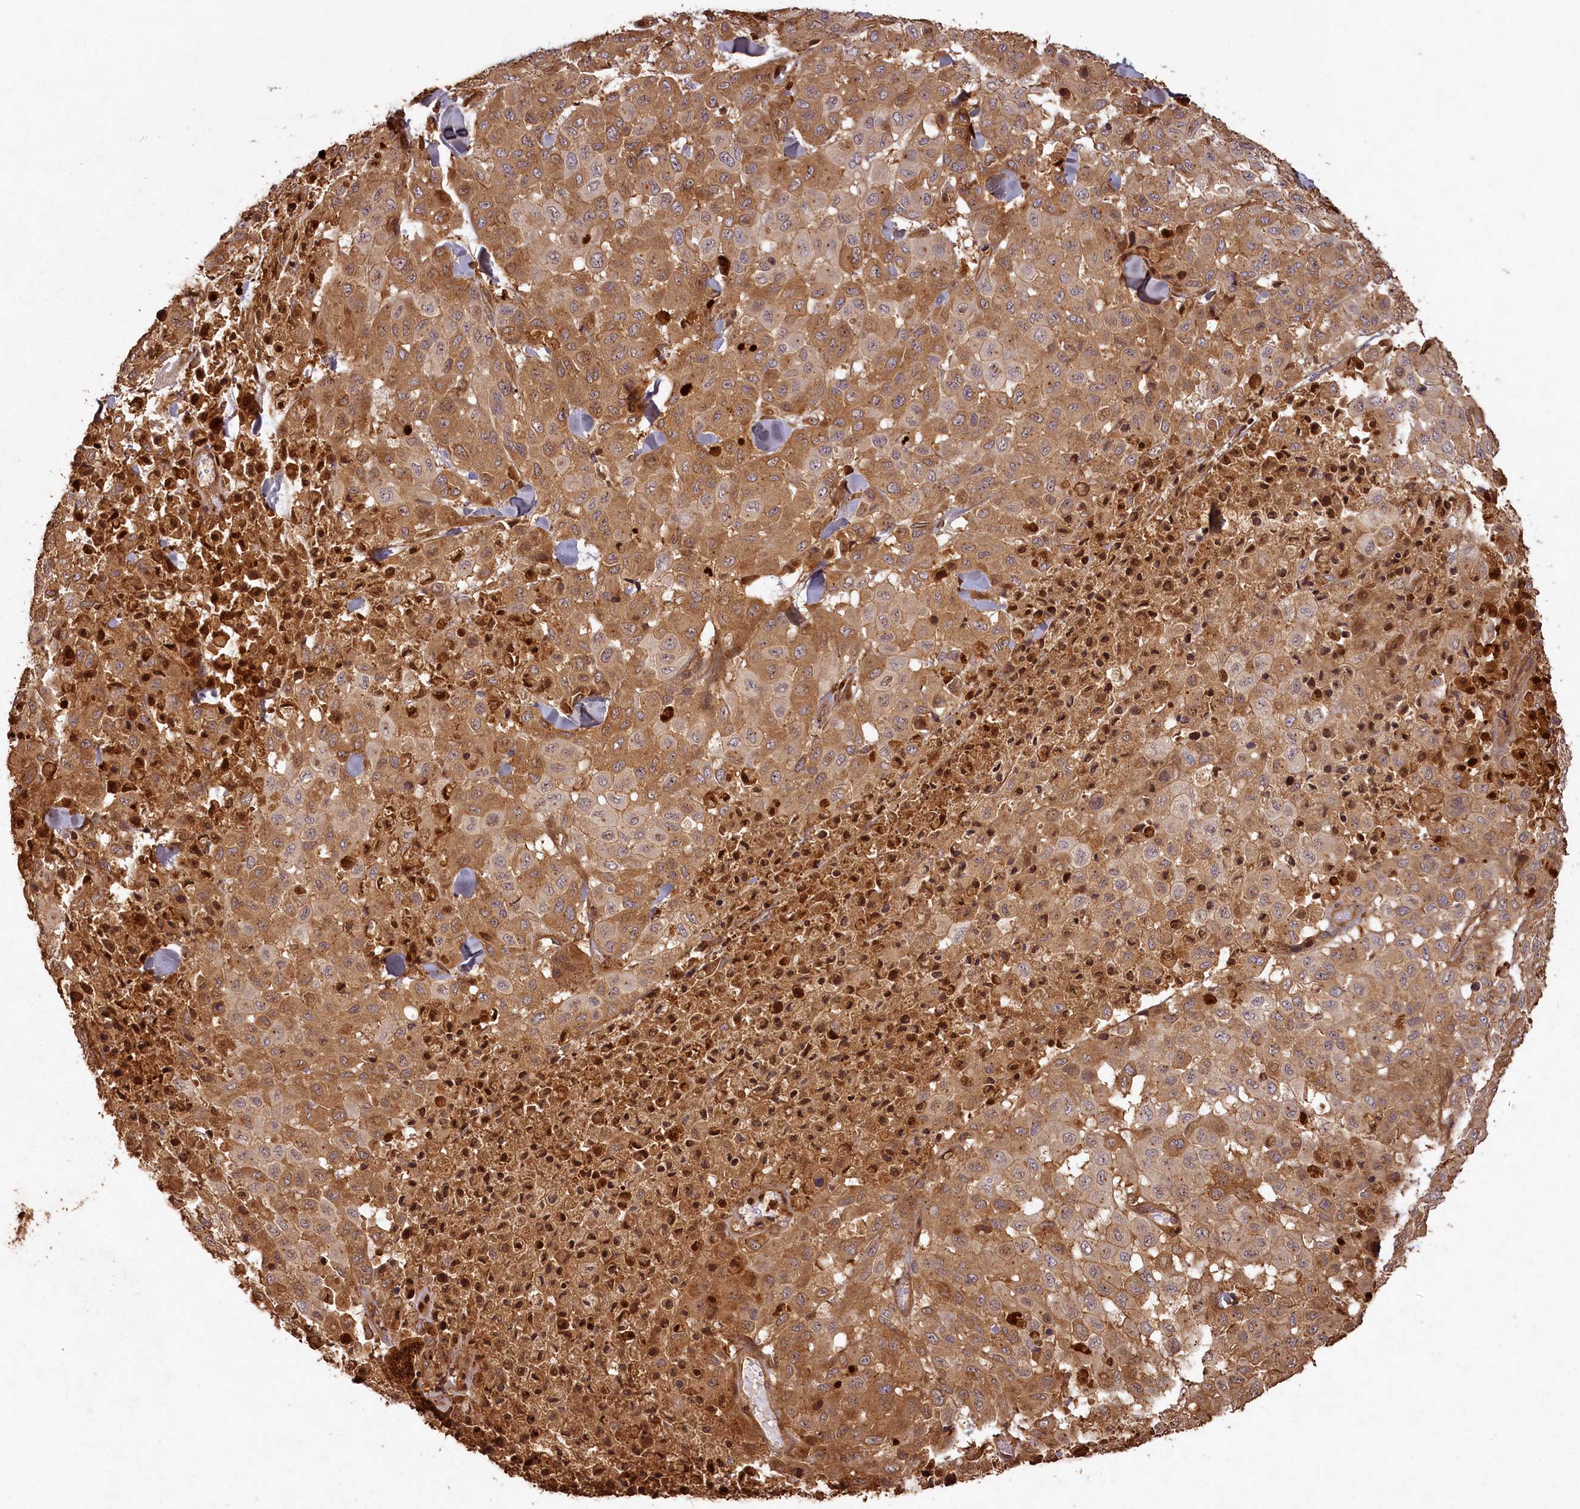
{"staining": {"intensity": "moderate", "quantity": ">75%", "location": "cytoplasmic/membranous"}, "tissue": "melanoma", "cell_type": "Tumor cells", "image_type": "cancer", "snomed": [{"axis": "morphology", "description": "Malignant melanoma, Metastatic site"}, {"axis": "topography", "description": "Skin"}], "caption": "The histopathology image reveals a brown stain indicating the presence of a protein in the cytoplasmic/membranous of tumor cells in malignant melanoma (metastatic site).", "gene": "MADD", "patient": {"sex": "female", "age": 81}}